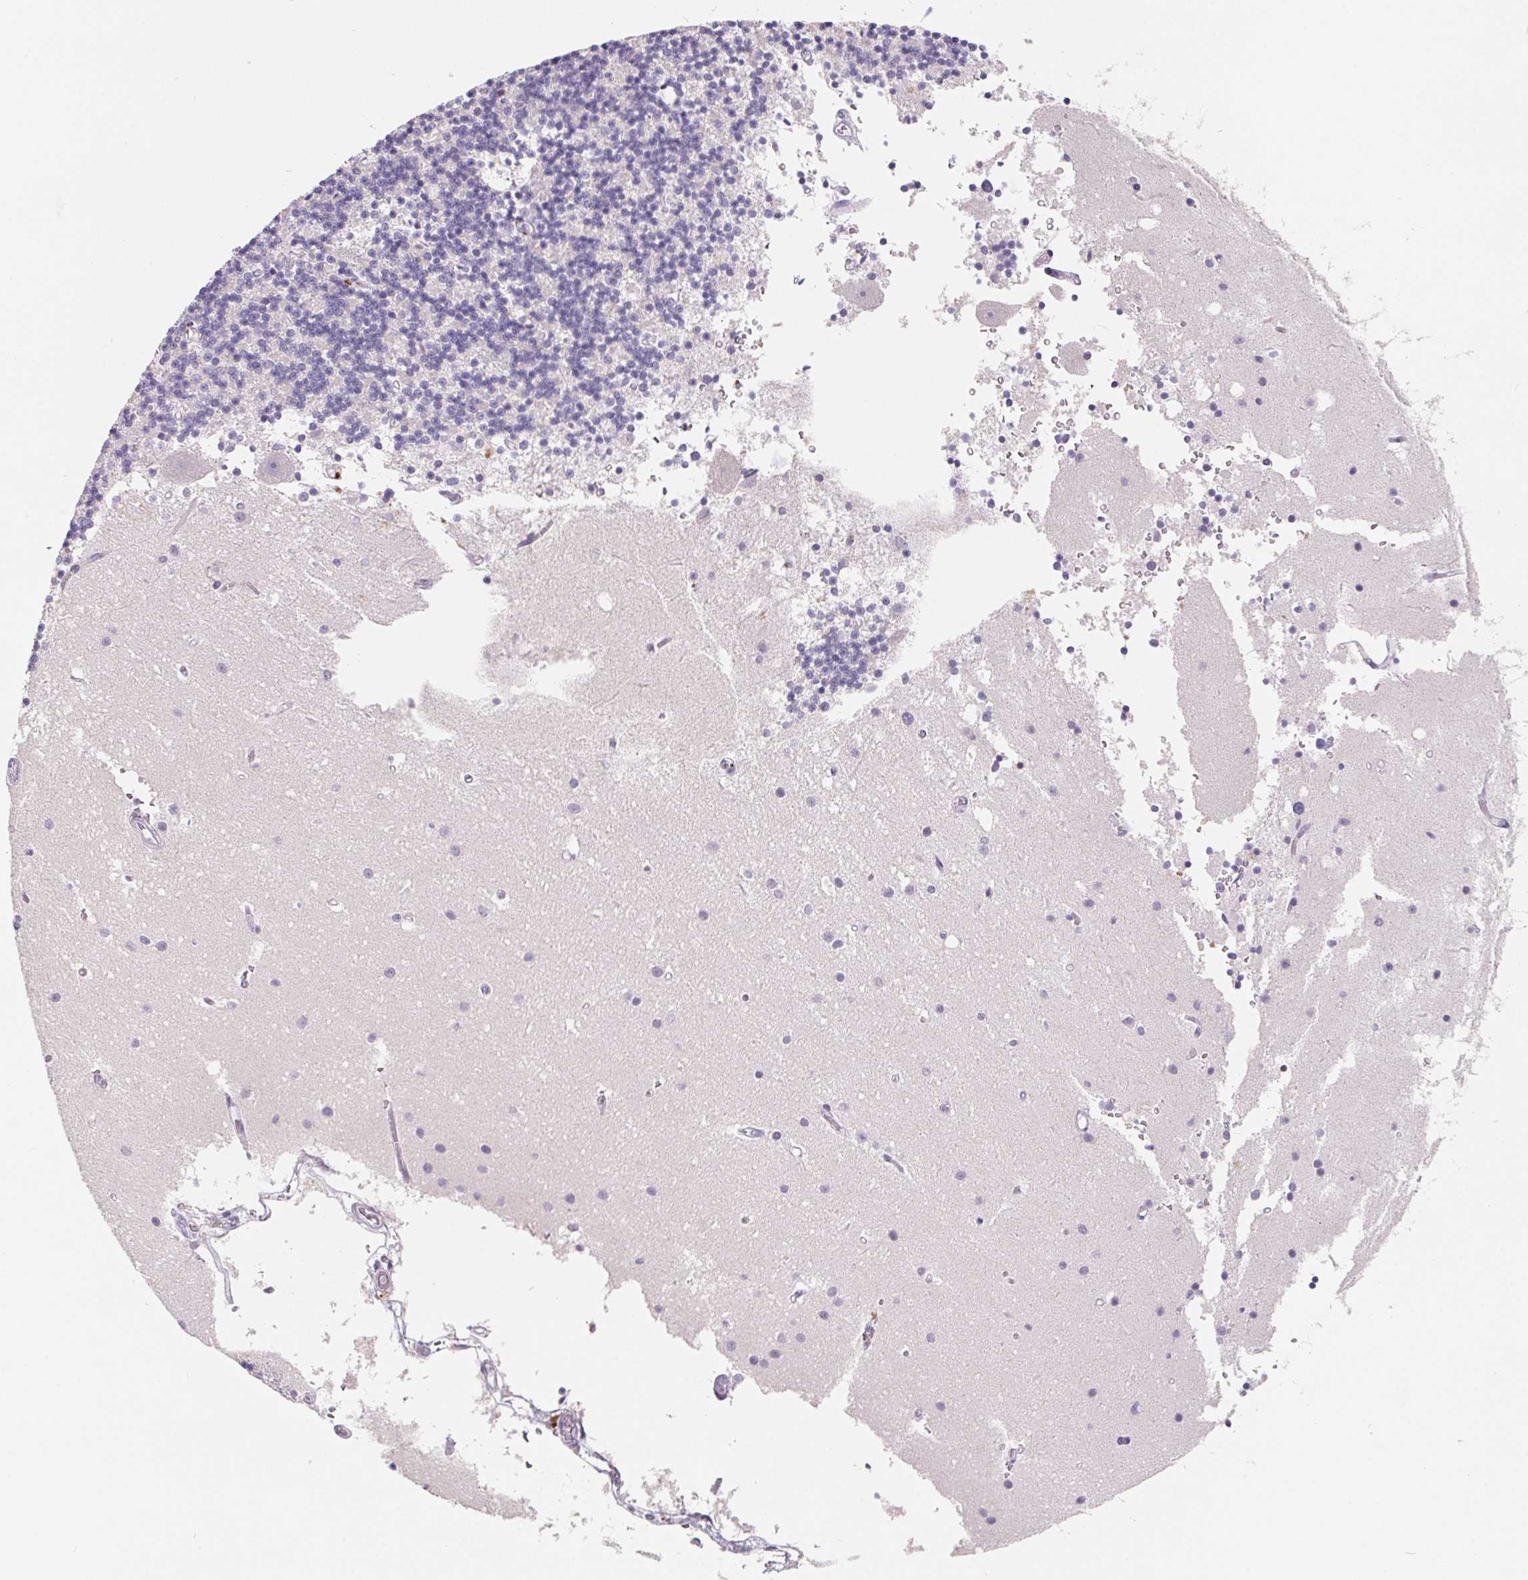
{"staining": {"intensity": "negative", "quantity": "none", "location": "none"}, "tissue": "cerebellum", "cell_type": "Cells in granular layer", "image_type": "normal", "snomed": [{"axis": "morphology", "description": "Normal tissue, NOS"}, {"axis": "topography", "description": "Cerebellum"}], "caption": "Protein analysis of normal cerebellum shows no significant positivity in cells in granular layer.", "gene": "FDX1", "patient": {"sex": "male", "age": 54}}